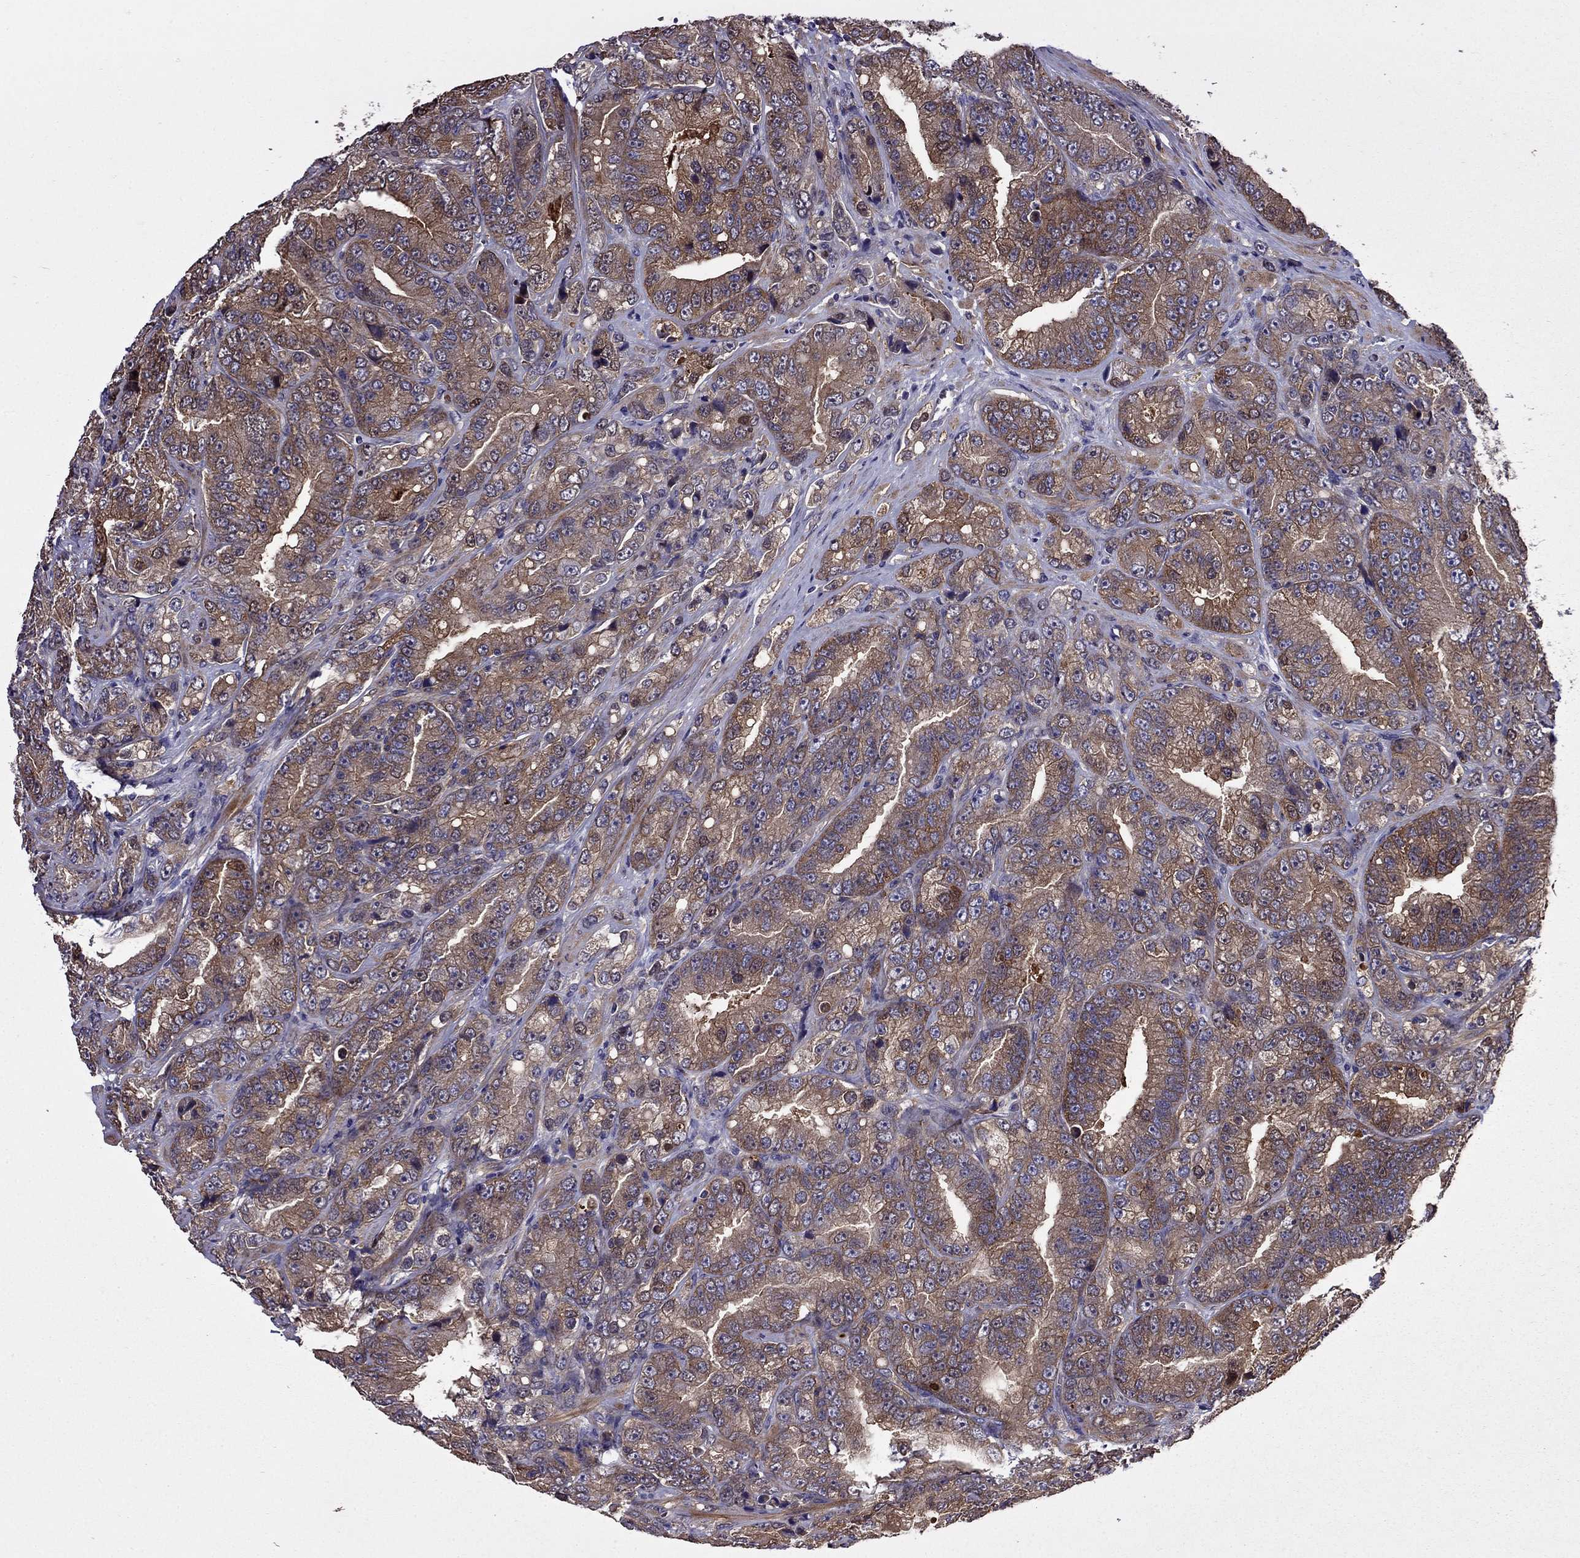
{"staining": {"intensity": "strong", "quantity": "25%-75%", "location": "cytoplasmic/membranous"}, "tissue": "prostate cancer", "cell_type": "Tumor cells", "image_type": "cancer", "snomed": [{"axis": "morphology", "description": "Adenocarcinoma, NOS"}, {"axis": "topography", "description": "Prostate"}], "caption": "A photomicrograph of human adenocarcinoma (prostate) stained for a protein shows strong cytoplasmic/membranous brown staining in tumor cells.", "gene": "ITGB1", "patient": {"sex": "male", "age": 63}}